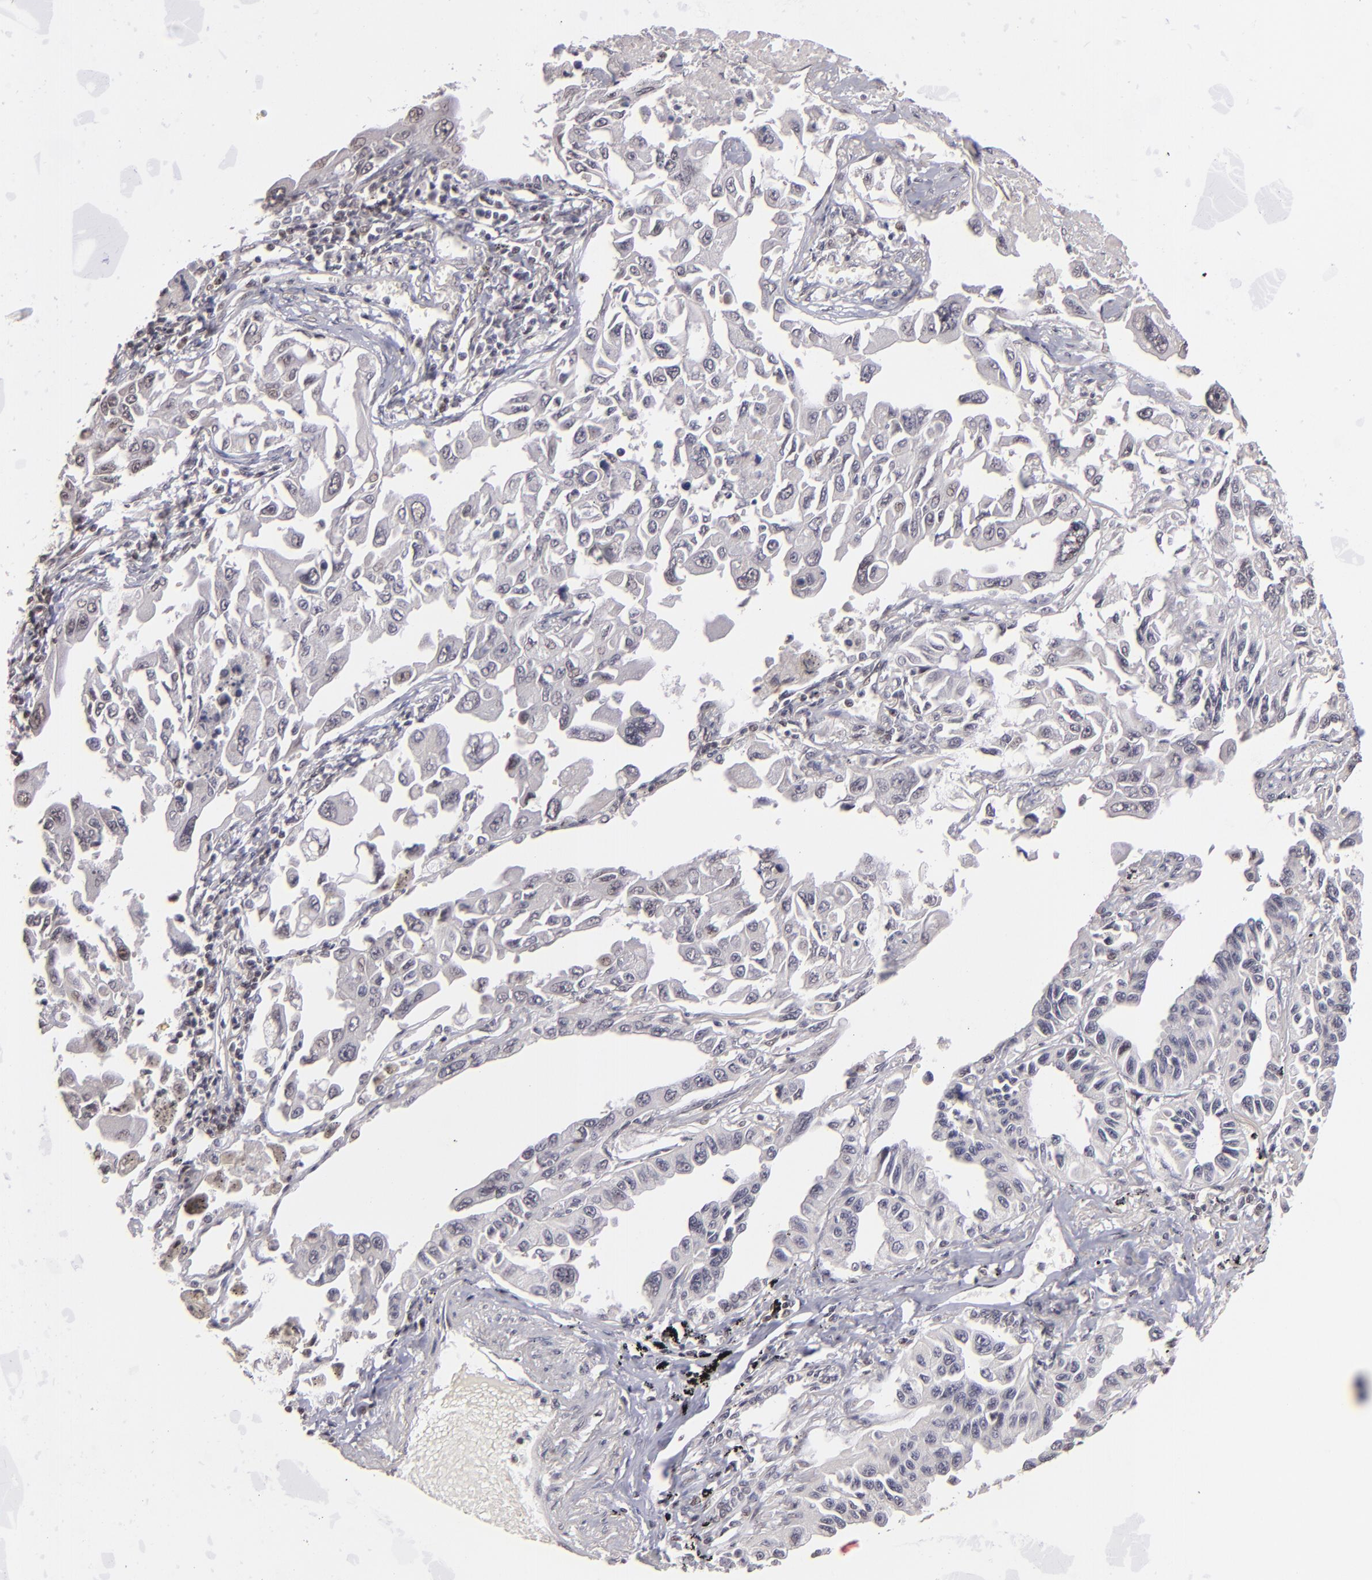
{"staining": {"intensity": "weak", "quantity": "<25%", "location": "nuclear"}, "tissue": "lung cancer", "cell_type": "Tumor cells", "image_type": "cancer", "snomed": [{"axis": "morphology", "description": "Adenocarcinoma, NOS"}, {"axis": "topography", "description": "Lung"}], "caption": "Tumor cells show no significant expression in adenocarcinoma (lung).", "gene": "RARB", "patient": {"sex": "male", "age": 64}}